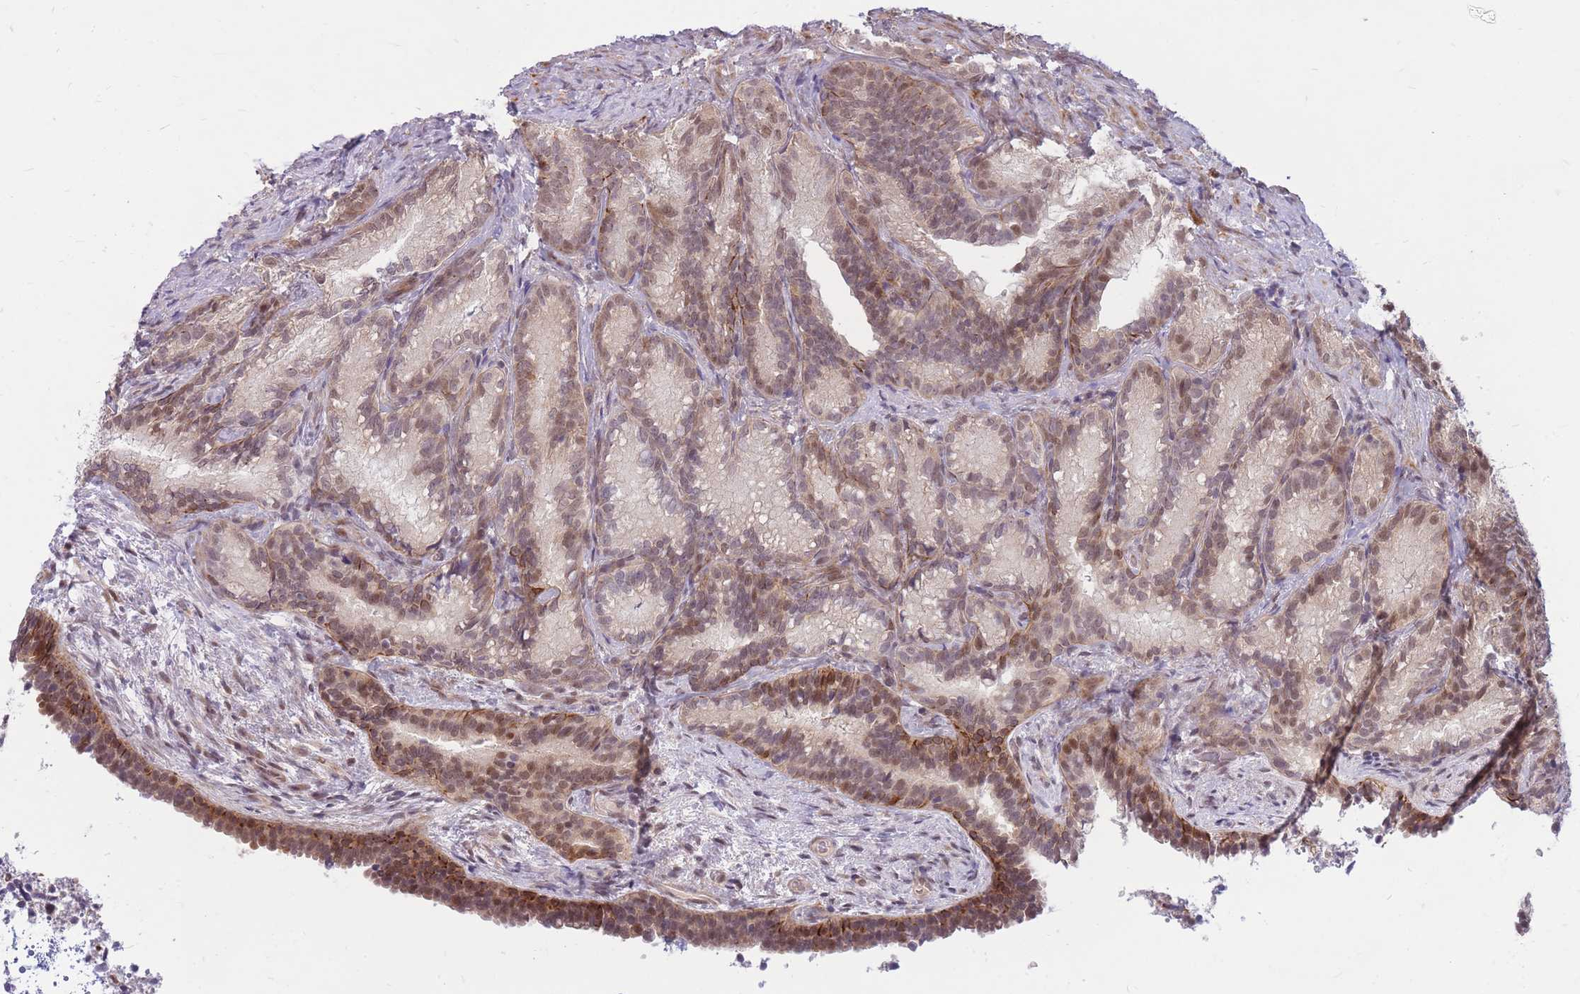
{"staining": {"intensity": "moderate", "quantity": "25%-75%", "location": "cytoplasmic/membranous,nuclear"}, "tissue": "seminal vesicle", "cell_type": "Glandular cells", "image_type": "normal", "snomed": [{"axis": "morphology", "description": "Normal tissue, NOS"}, {"axis": "topography", "description": "Seminal veicle"}], "caption": "High-magnification brightfield microscopy of normal seminal vesicle stained with DAB (3,3'-diaminobenzidine) (brown) and counterstained with hematoxylin (blue). glandular cells exhibit moderate cytoplasmic/membranous,nuclear staining is identified in approximately25%-75% of cells. Using DAB (3,3'-diaminobenzidine) (brown) and hematoxylin (blue) stains, captured at high magnification using brightfield microscopy.", "gene": "ERCC2", "patient": {"sex": "male", "age": 58}}